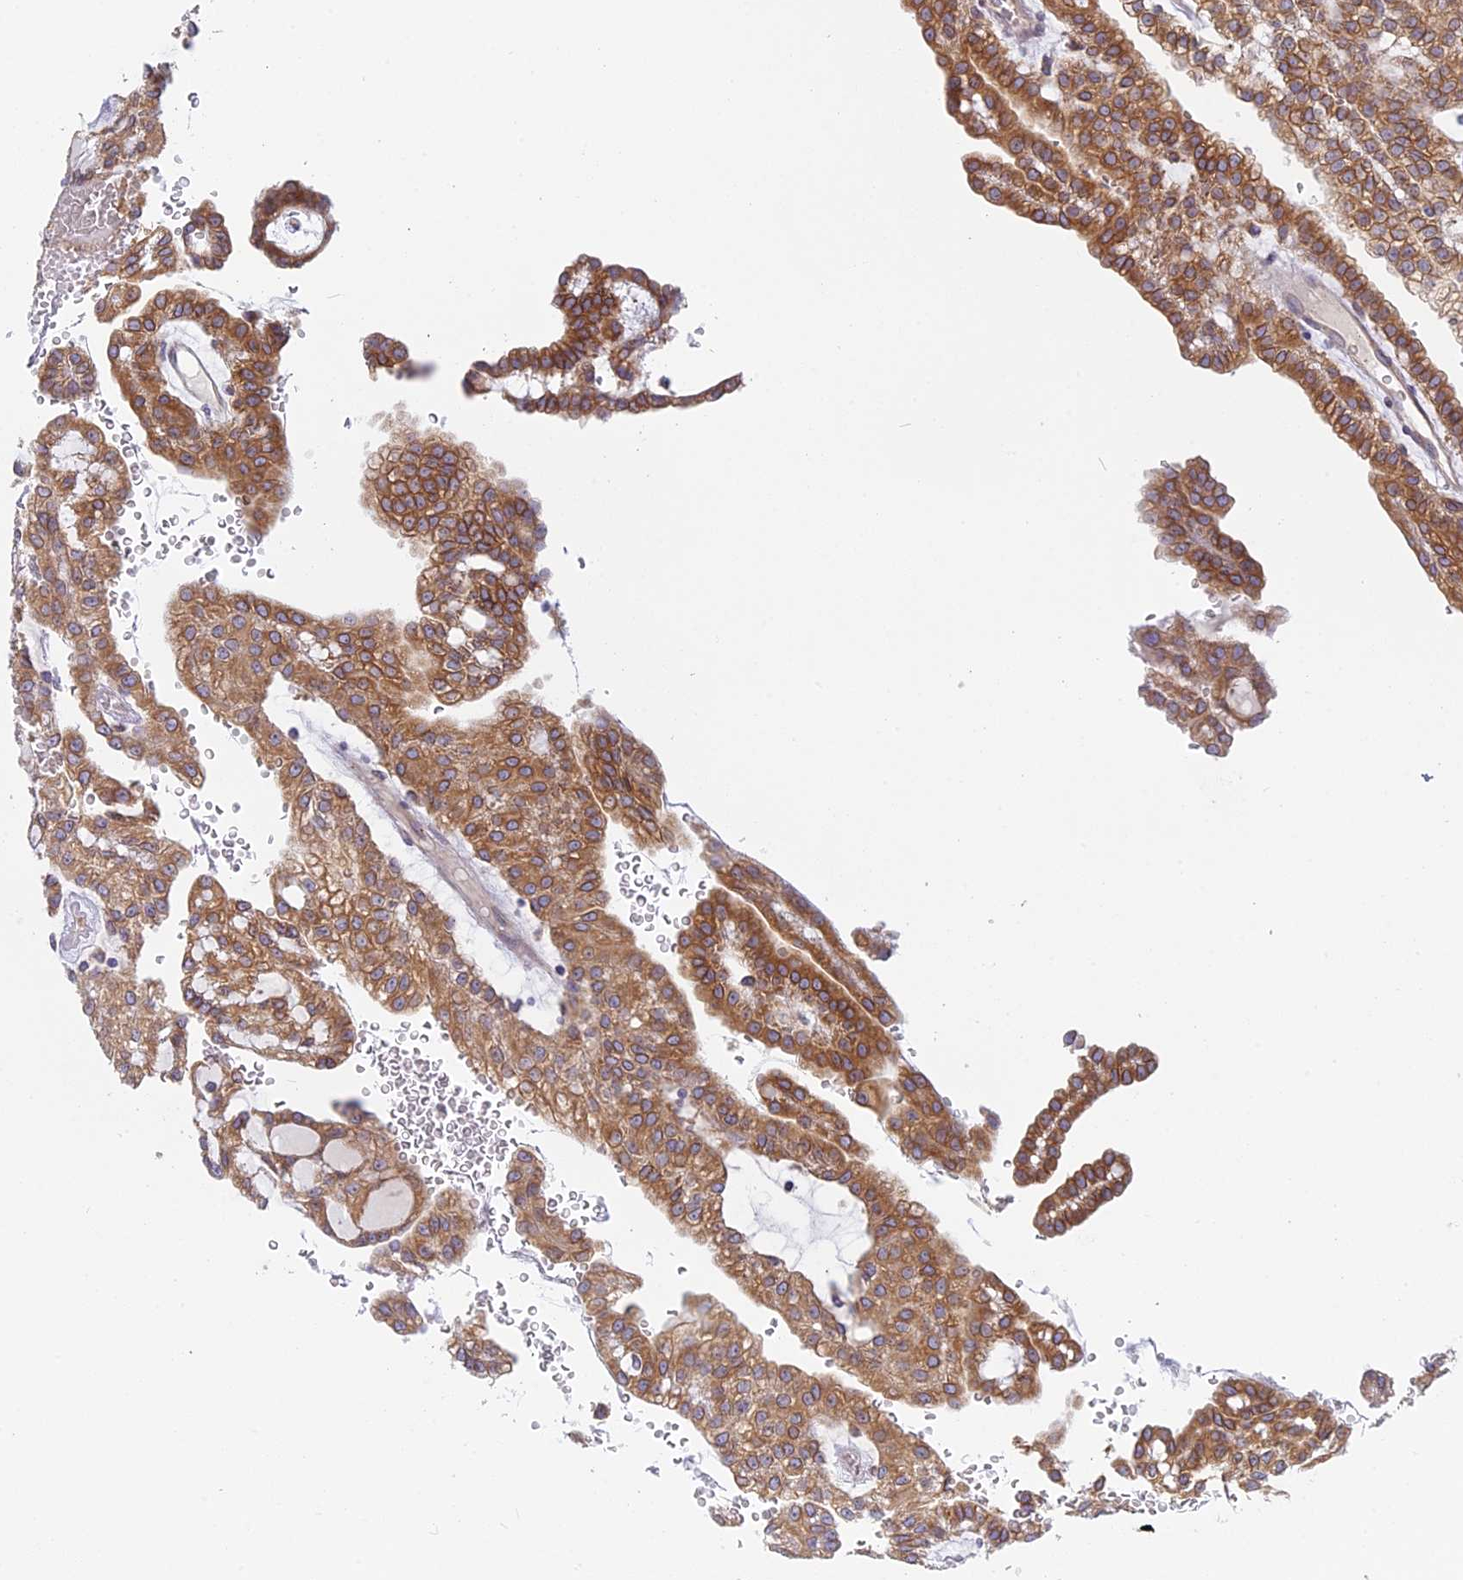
{"staining": {"intensity": "moderate", "quantity": ">75%", "location": "cytoplasmic/membranous"}, "tissue": "renal cancer", "cell_type": "Tumor cells", "image_type": "cancer", "snomed": [{"axis": "morphology", "description": "Adenocarcinoma, NOS"}, {"axis": "topography", "description": "Kidney"}], "caption": "Renal cancer (adenocarcinoma) tissue shows moderate cytoplasmic/membranous expression in approximately >75% of tumor cells The staining is performed using DAB brown chromogen to label protein expression. The nuclei are counter-stained blue using hematoxylin.", "gene": "TLCD1", "patient": {"sex": "male", "age": 63}}